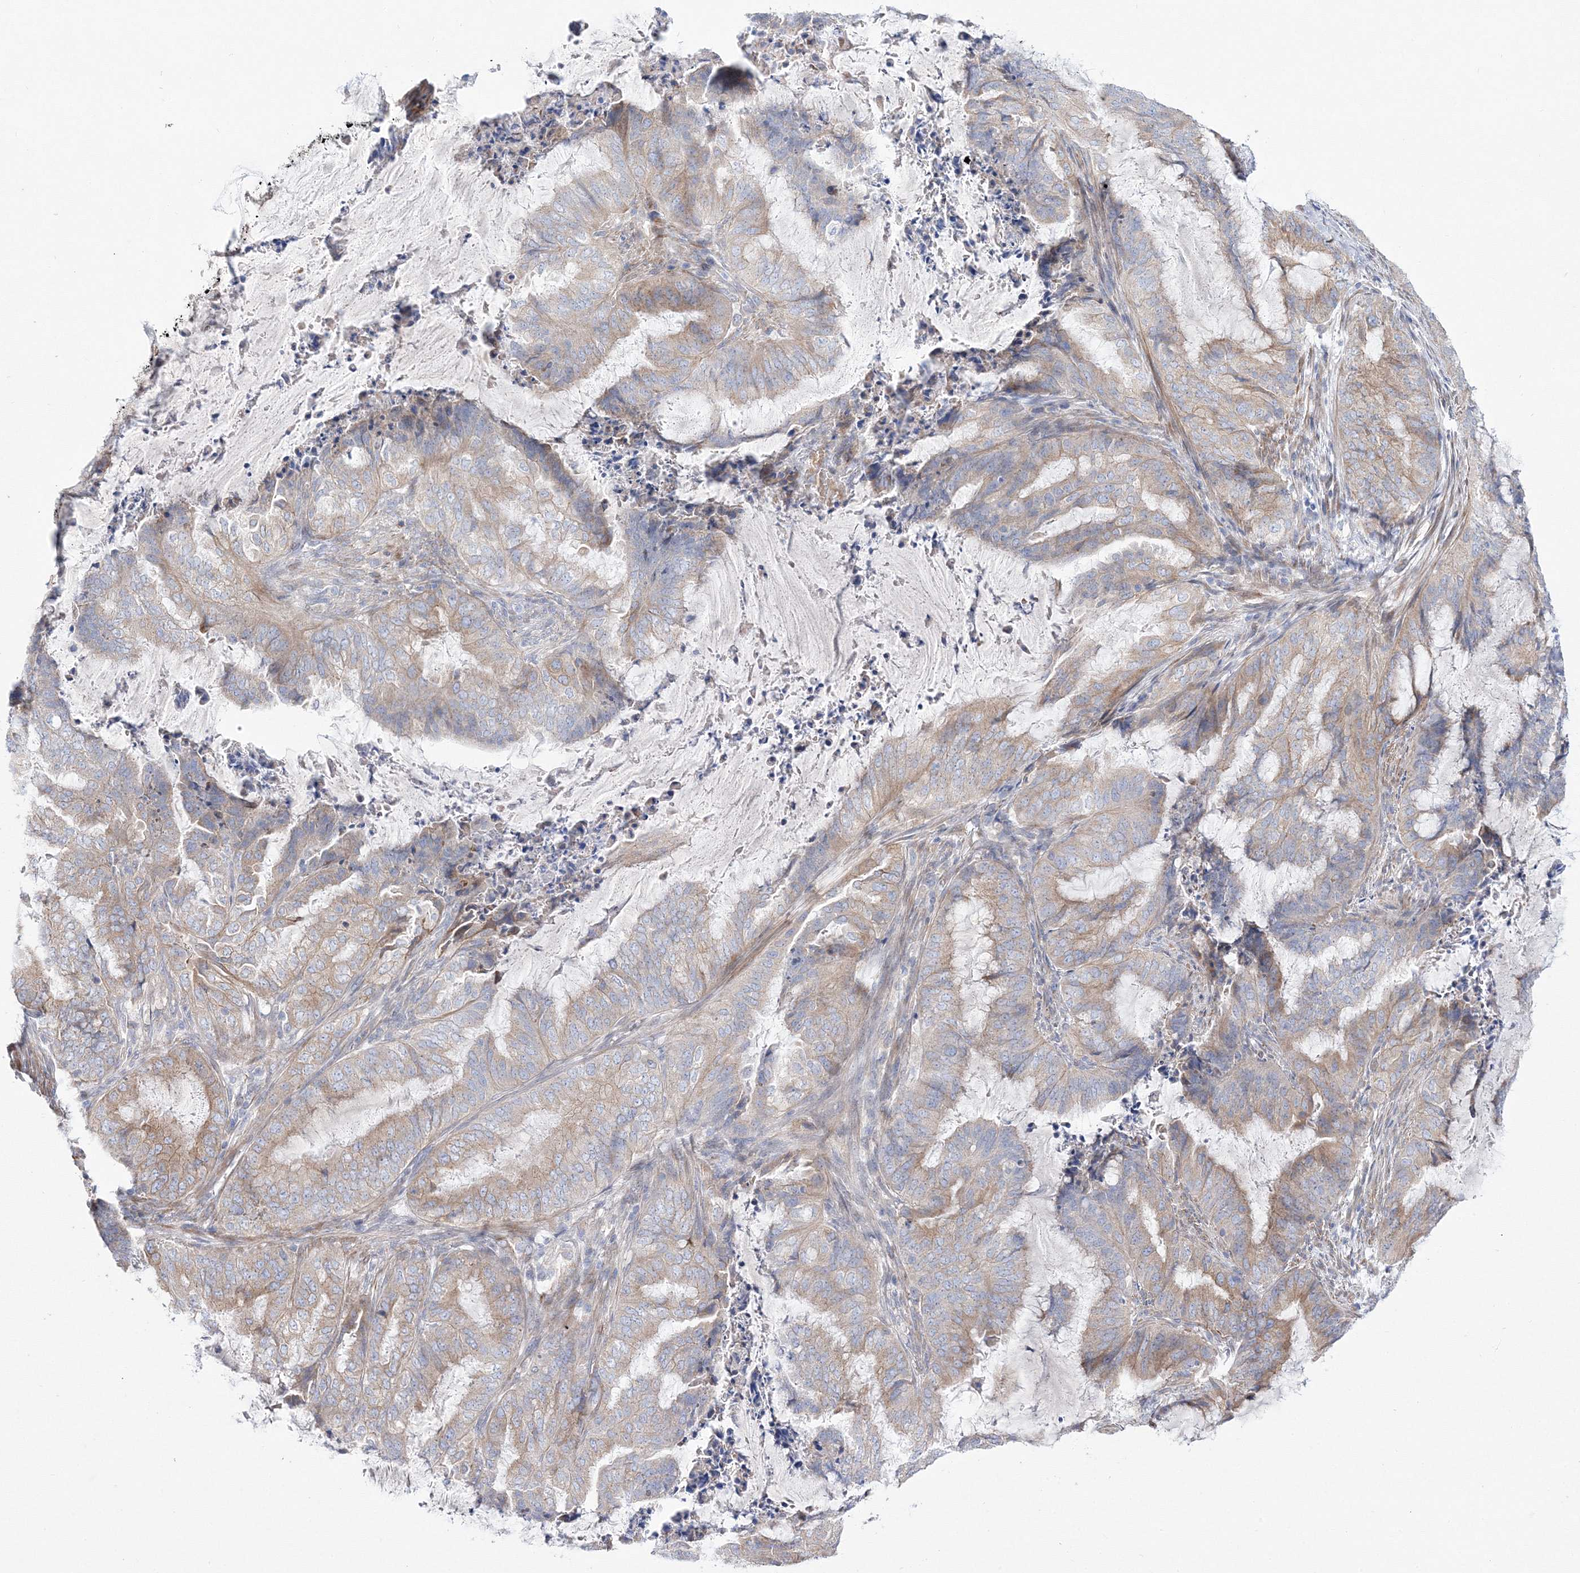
{"staining": {"intensity": "weak", "quantity": "25%-75%", "location": "cytoplasmic/membranous"}, "tissue": "endometrial cancer", "cell_type": "Tumor cells", "image_type": "cancer", "snomed": [{"axis": "morphology", "description": "Adenocarcinoma, NOS"}, {"axis": "topography", "description": "Endometrium"}], "caption": "The image displays a brown stain indicating the presence of a protein in the cytoplasmic/membranous of tumor cells in endometrial cancer (adenocarcinoma).", "gene": "ARHGAP32", "patient": {"sex": "female", "age": 51}}